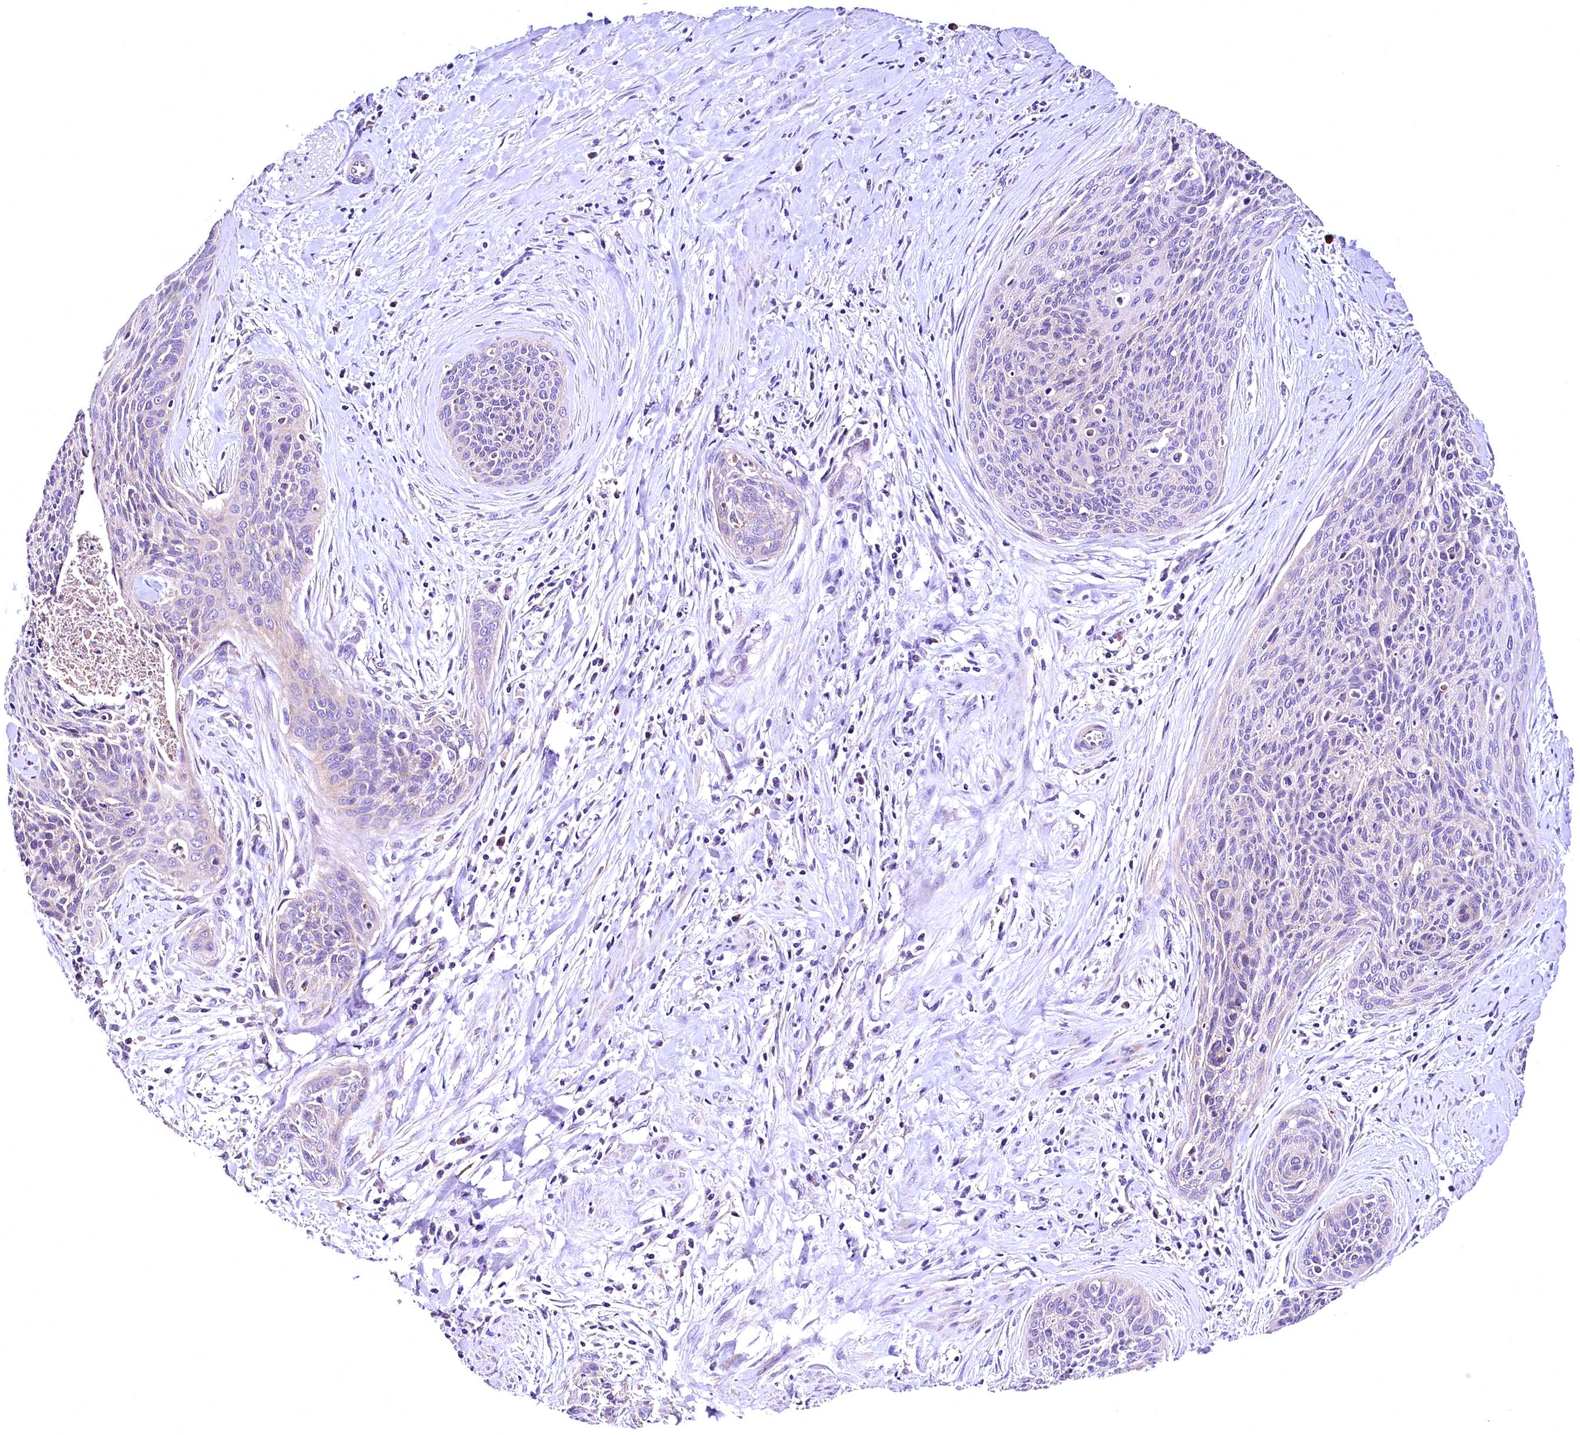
{"staining": {"intensity": "negative", "quantity": "none", "location": "none"}, "tissue": "cervical cancer", "cell_type": "Tumor cells", "image_type": "cancer", "snomed": [{"axis": "morphology", "description": "Squamous cell carcinoma, NOS"}, {"axis": "topography", "description": "Cervix"}], "caption": "The image reveals no significant expression in tumor cells of squamous cell carcinoma (cervical).", "gene": "MRPL57", "patient": {"sex": "female", "age": 55}}